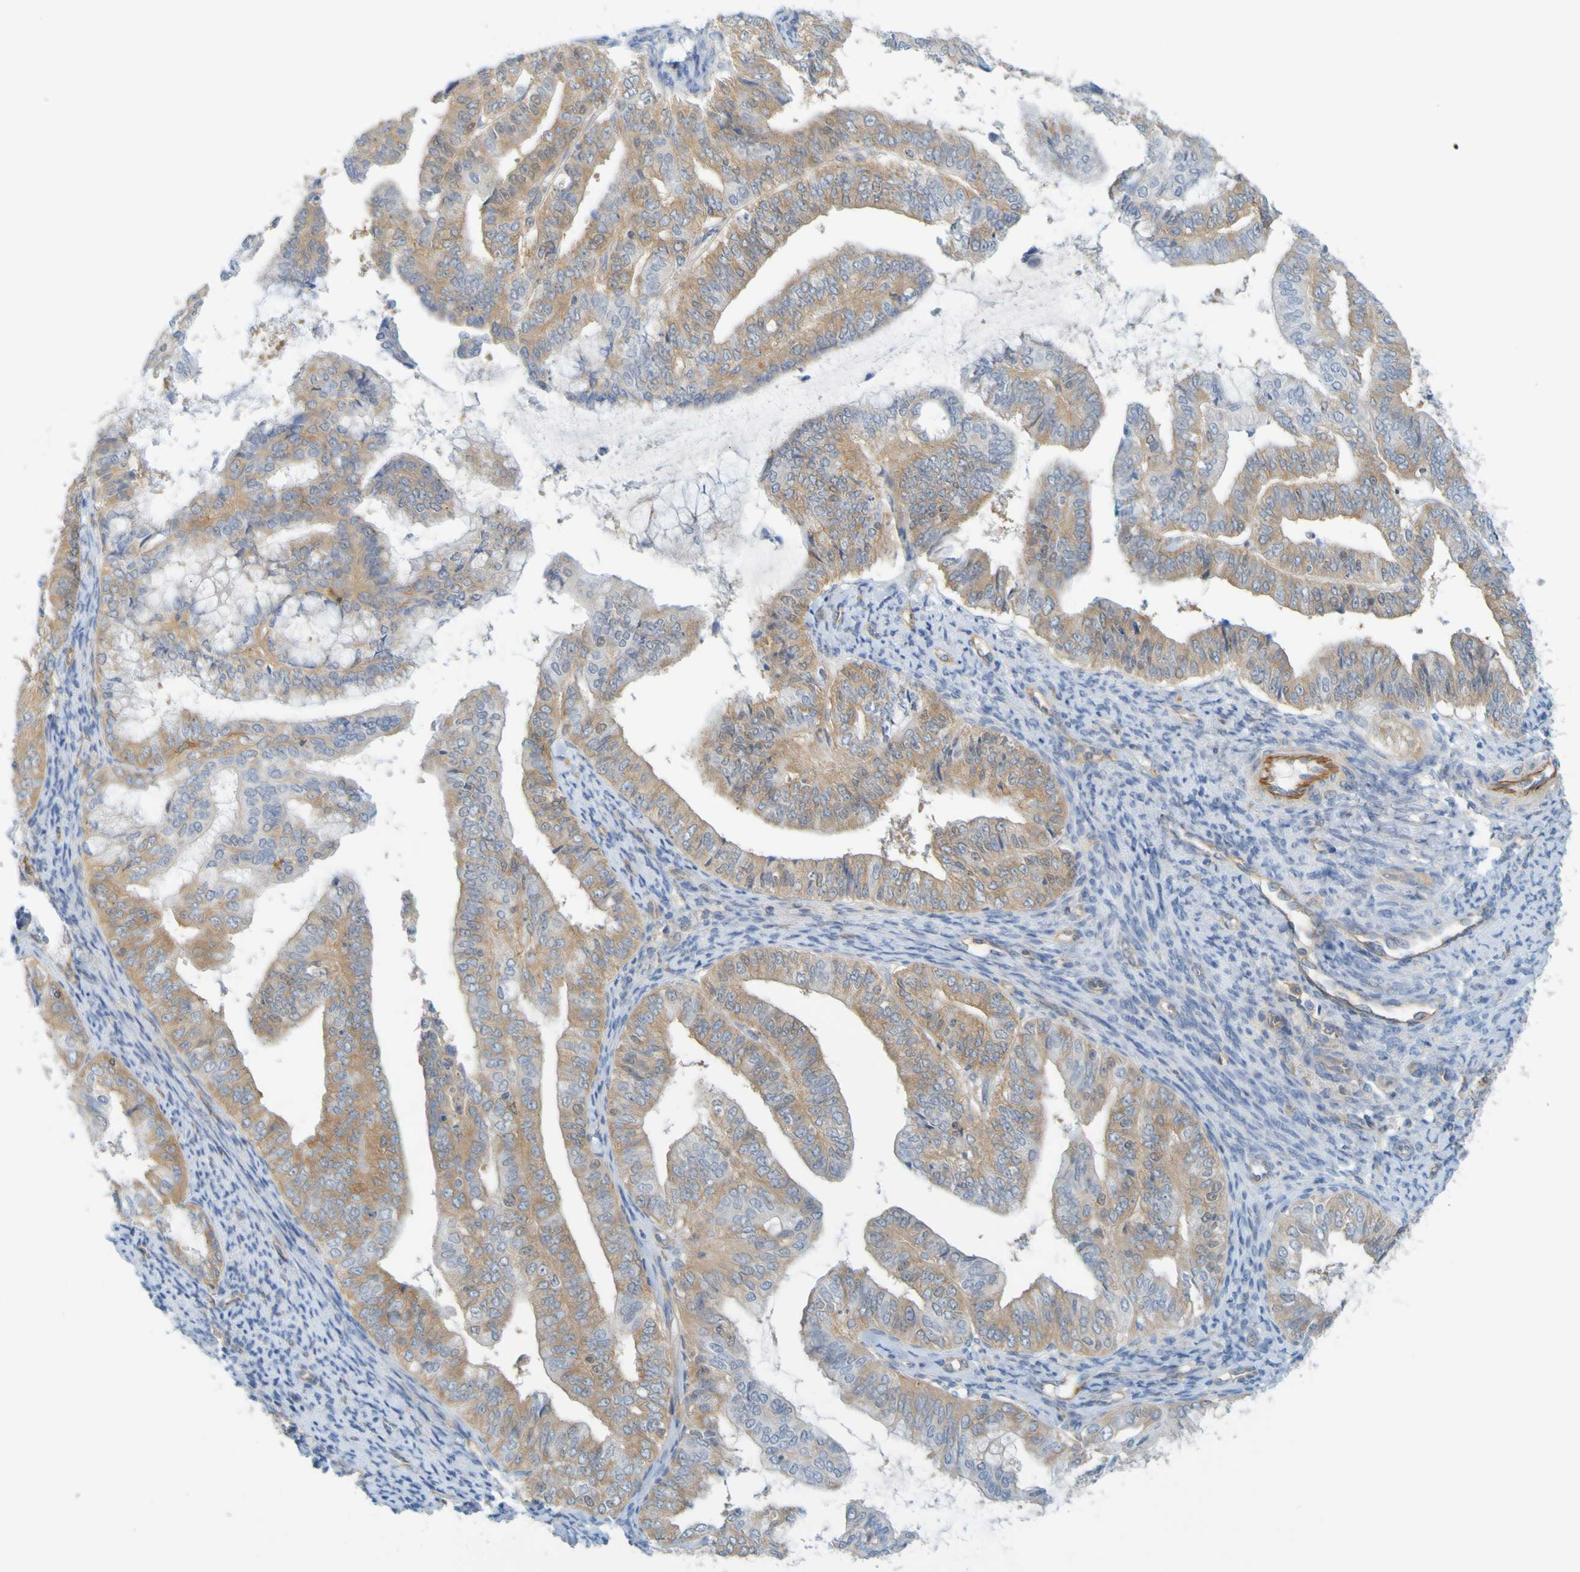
{"staining": {"intensity": "moderate", "quantity": ">75%", "location": "cytoplasmic/membranous"}, "tissue": "endometrial cancer", "cell_type": "Tumor cells", "image_type": "cancer", "snomed": [{"axis": "morphology", "description": "Adenocarcinoma, NOS"}, {"axis": "topography", "description": "Endometrium"}], "caption": "Human endometrial cancer (adenocarcinoma) stained for a protein (brown) exhibits moderate cytoplasmic/membranous positive positivity in approximately >75% of tumor cells.", "gene": "APPL1", "patient": {"sex": "female", "age": 63}}